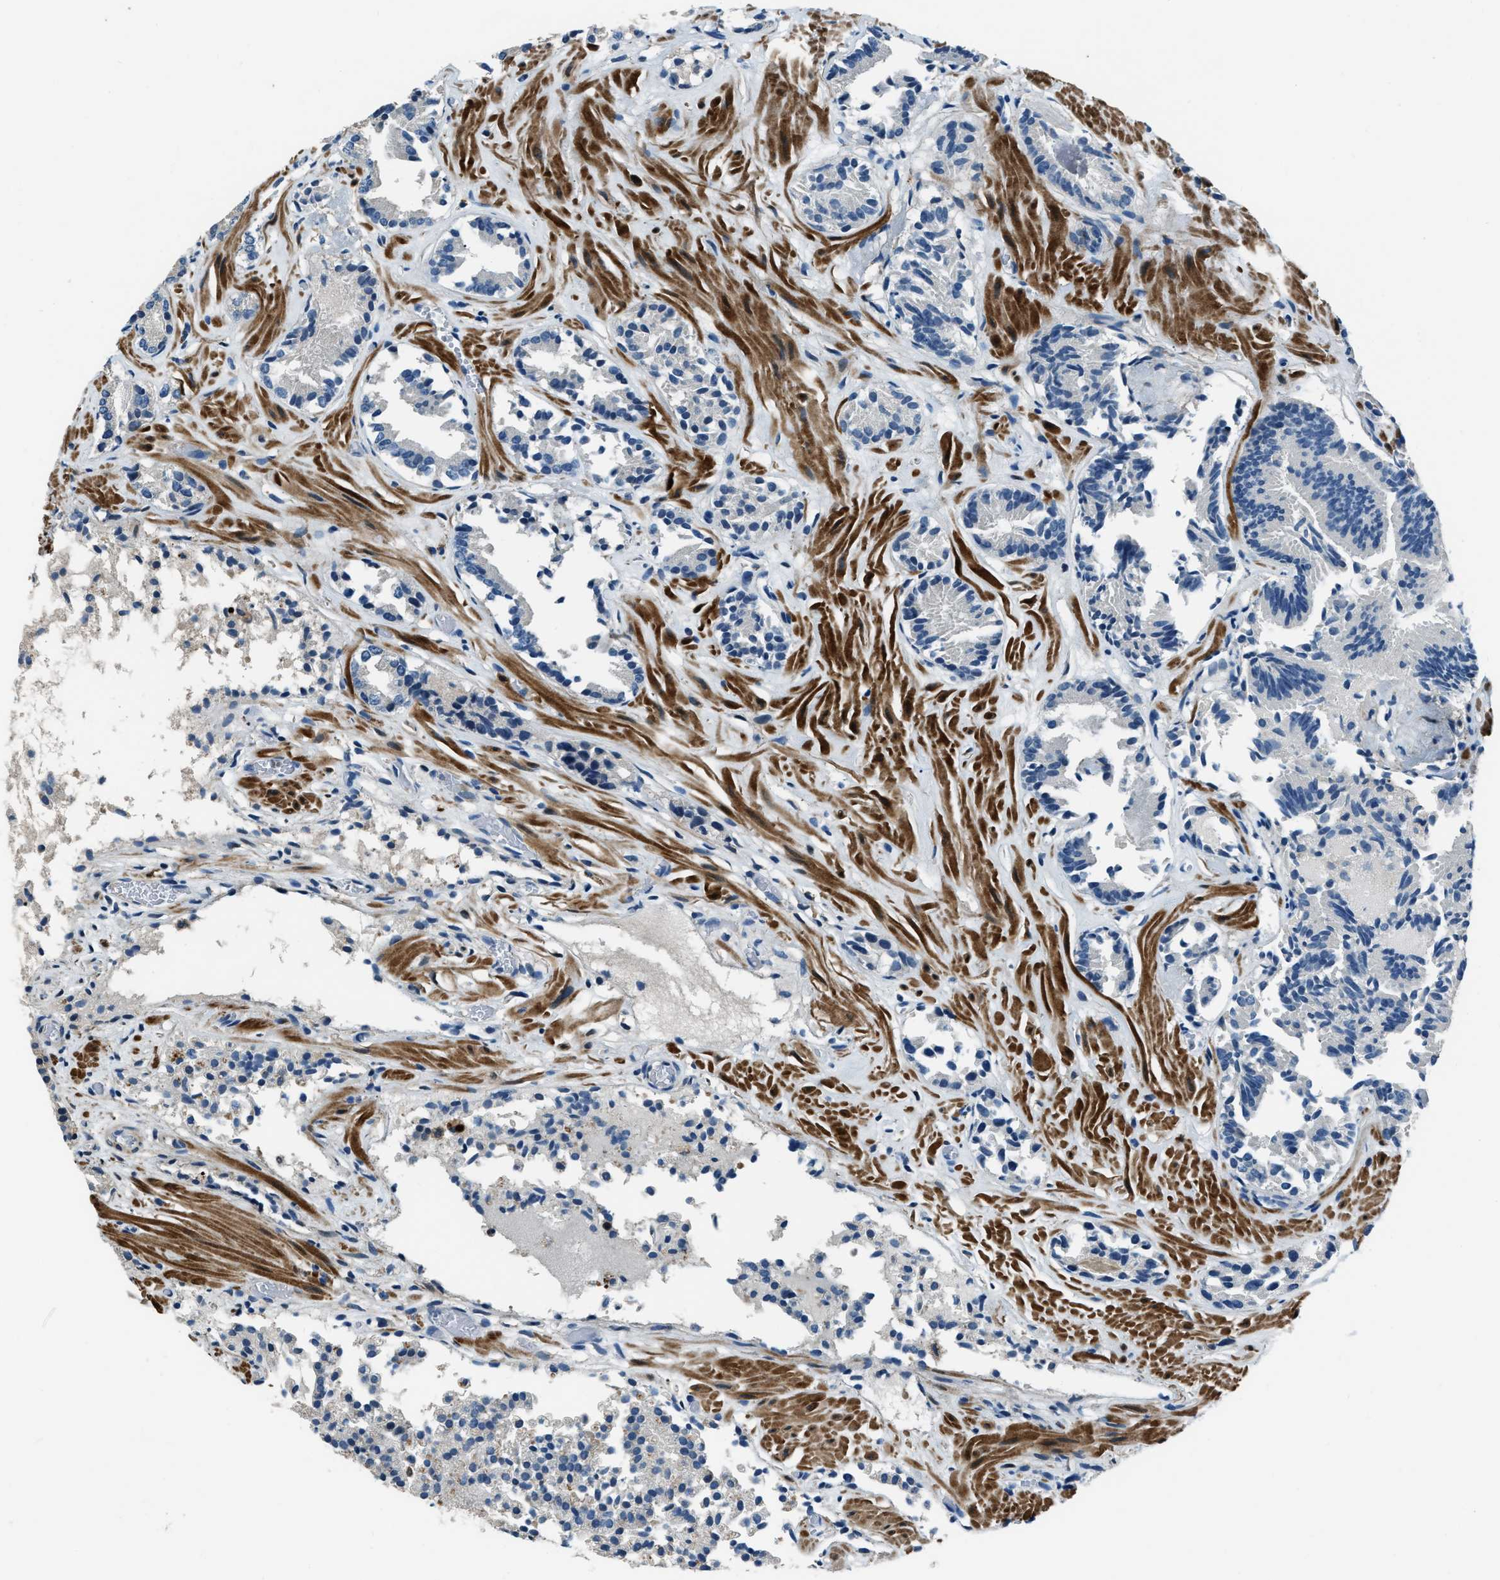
{"staining": {"intensity": "negative", "quantity": "none", "location": "none"}, "tissue": "prostate cancer", "cell_type": "Tumor cells", "image_type": "cancer", "snomed": [{"axis": "morphology", "description": "Adenocarcinoma, Low grade"}, {"axis": "topography", "description": "Prostate"}], "caption": "Tumor cells show no significant protein positivity in prostate cancer.", "gene": "NUDCD3", "patient": {"sex": "male", "age": 51}}